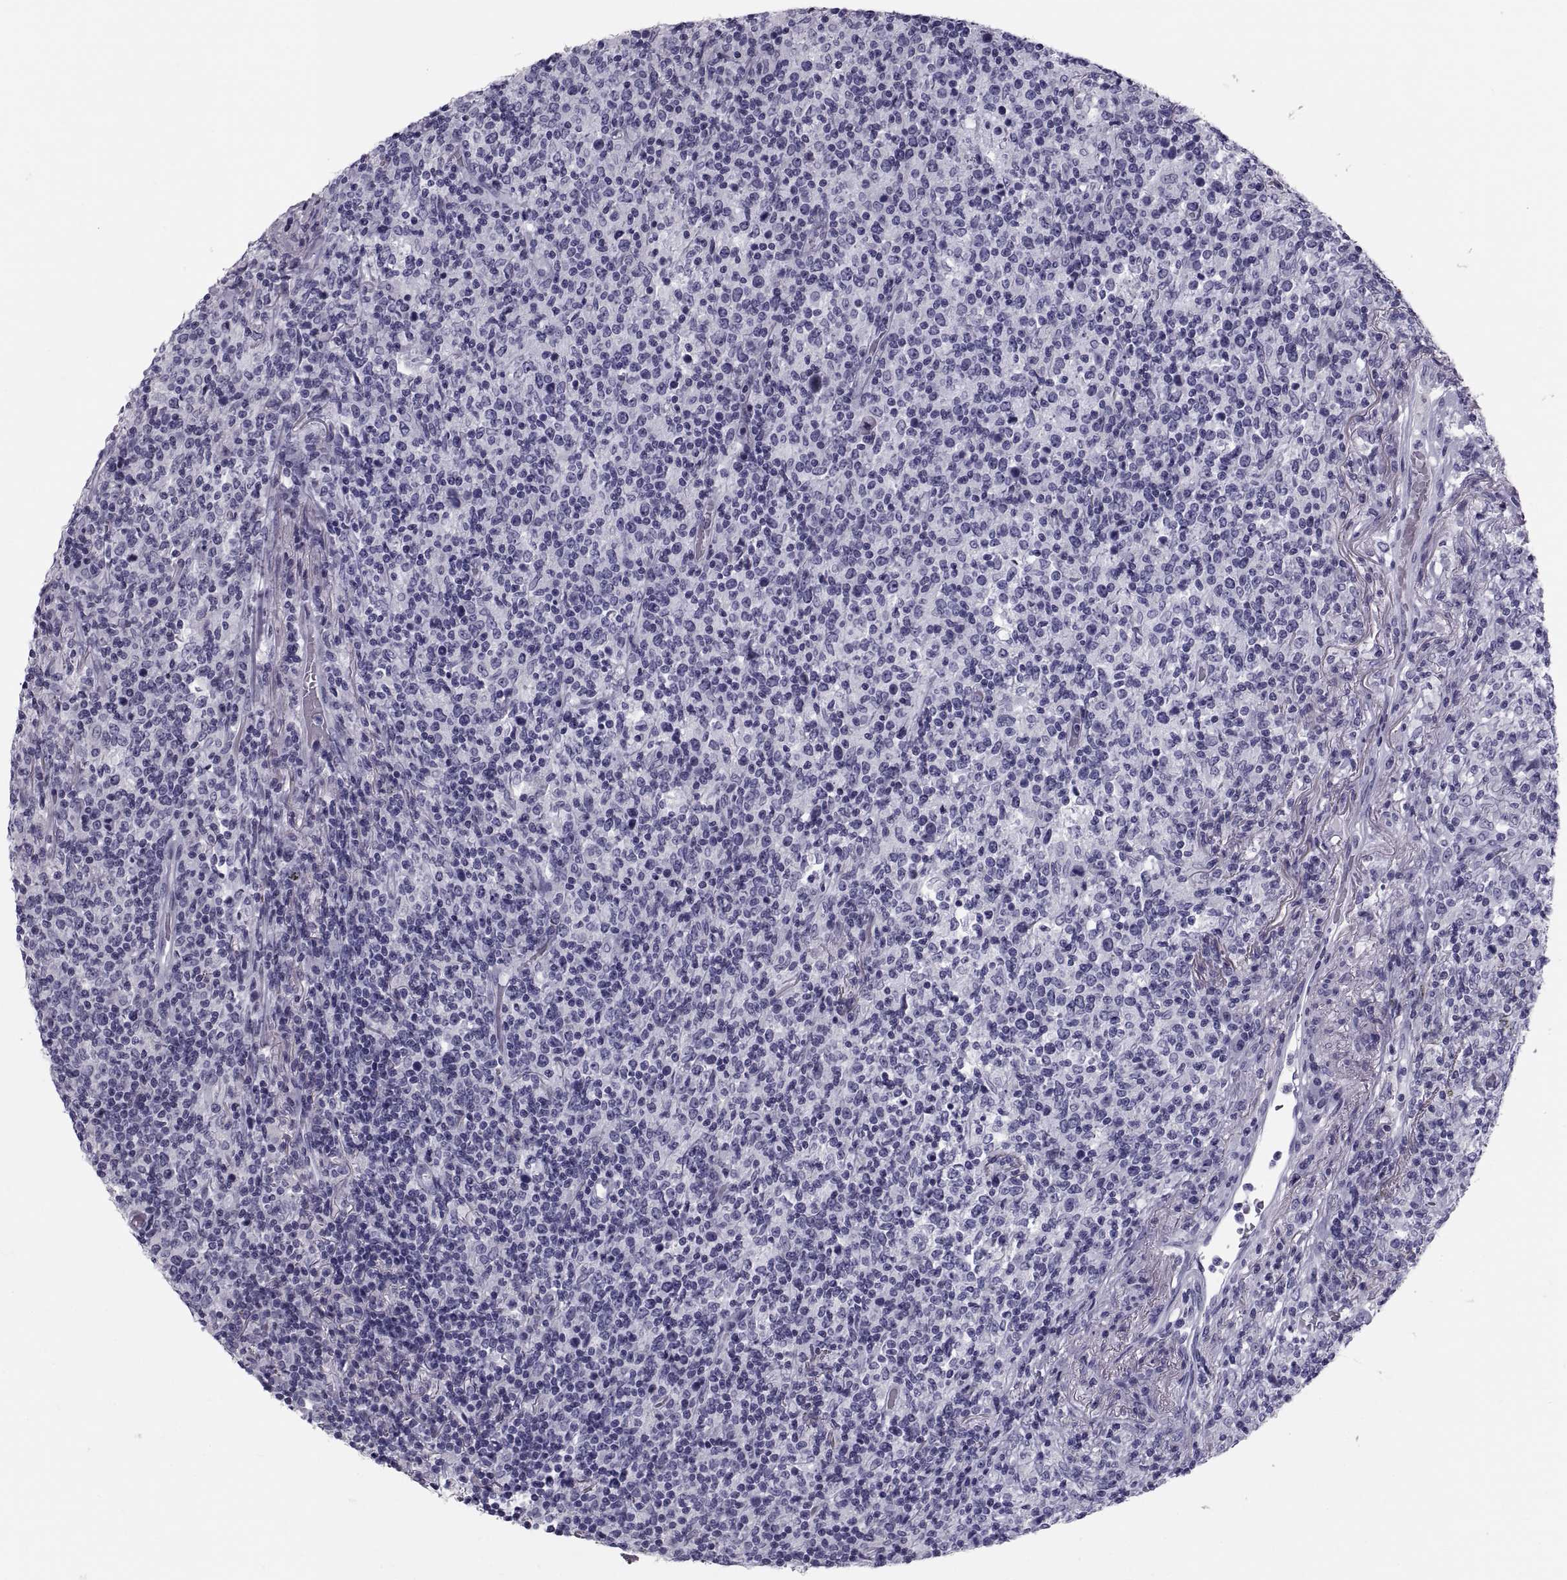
{"staining": {"intensity": "negative", "quantity": "none", "location": "none"}, "tissue": "lymphoma", "cell_type": "Tumor cells", "image_type": "cancer", "snomed": [{"axis": "morphology", "description": "Malignant lymphoma, non-Hodgkin's type, High grade"}, {"axis": "topography", "description": "Lung"}], "caption": "Protein analysis of high-grade malignant lymphoma, non-Hodgkin's type exhibits no significant expression in tumor cells. (Immunohistochemistry (ihc), brightfield microscopy, high magnification).", "gene": "CRISP1", "patient": {"sex": "male", "age": 79}}